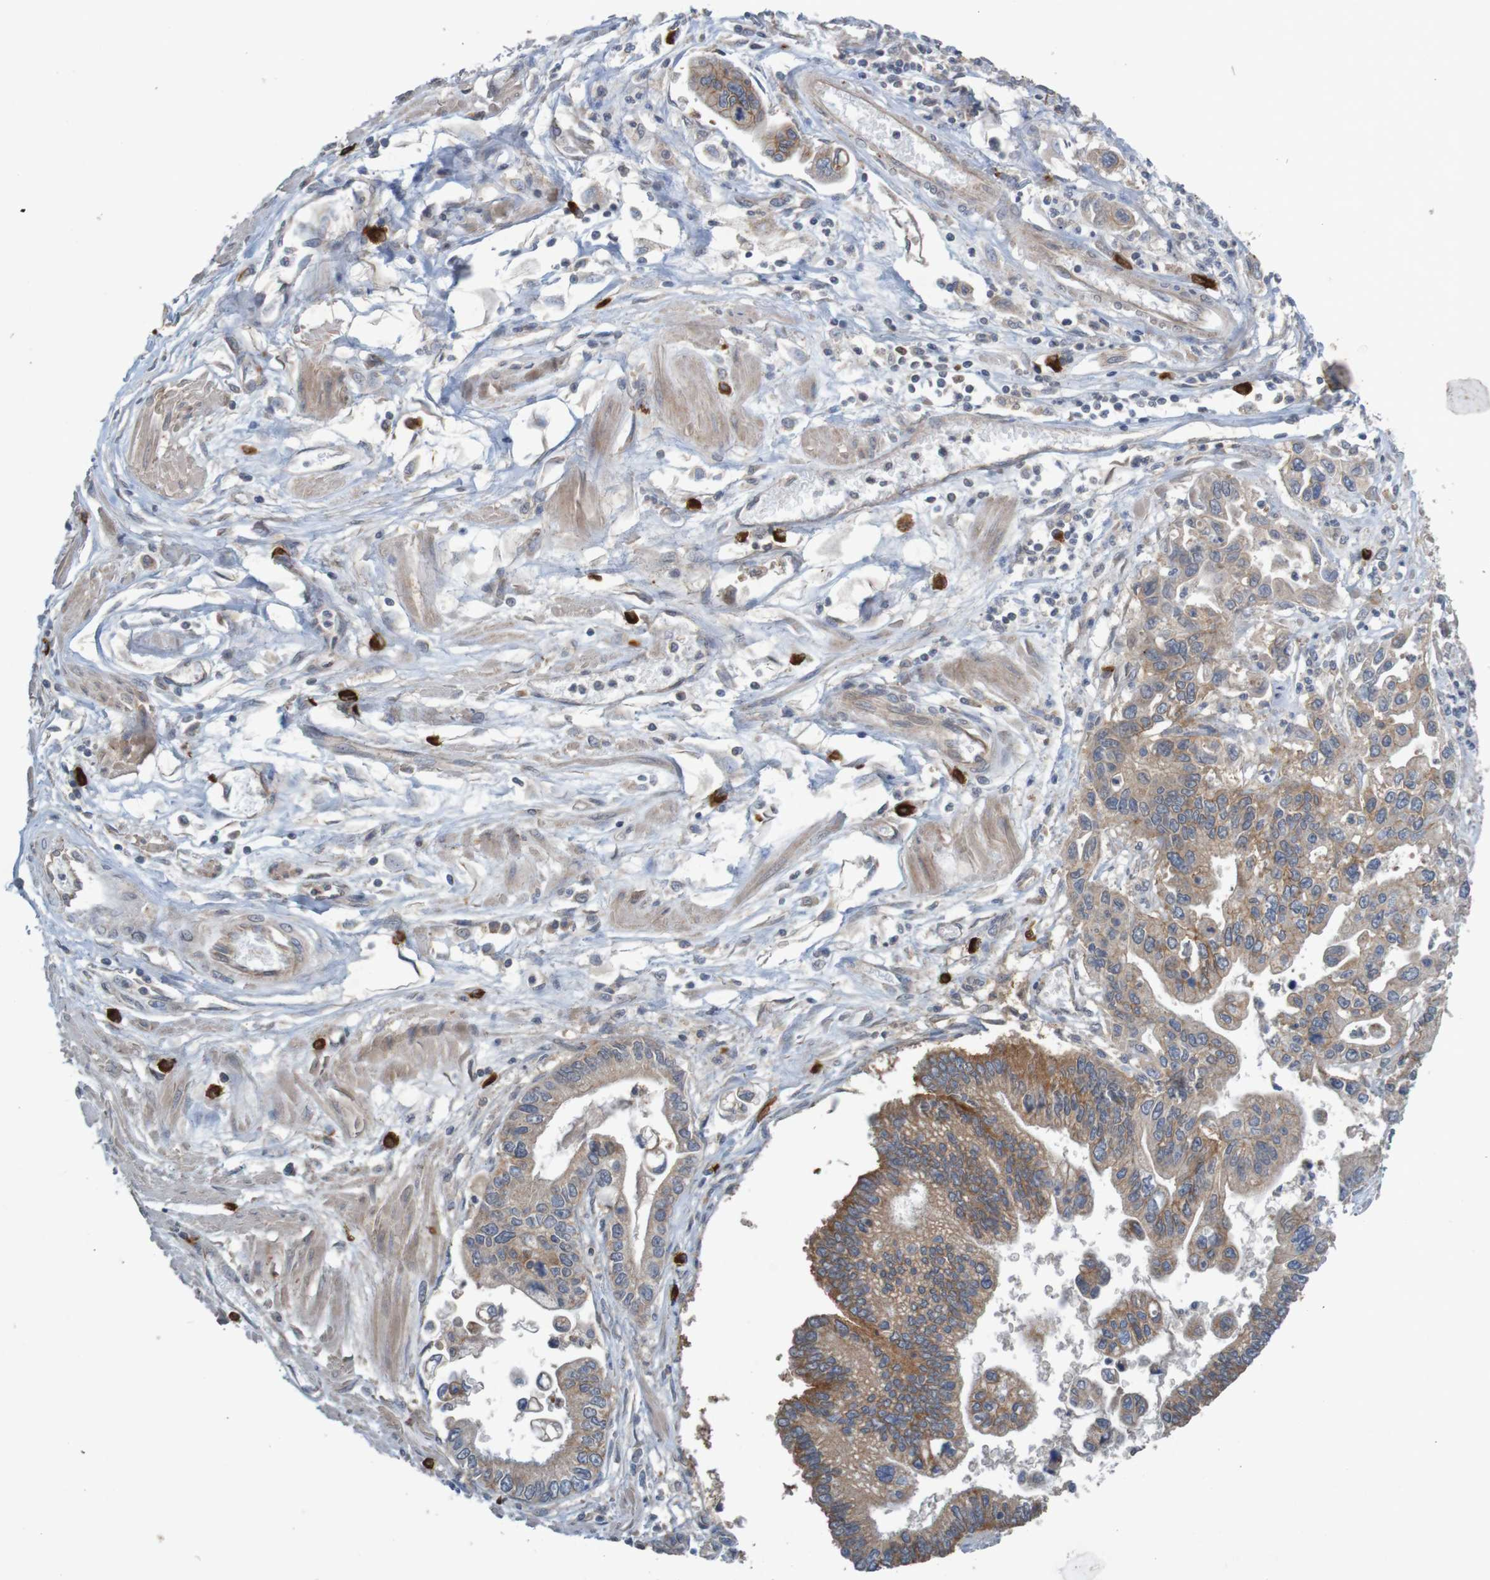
{"staining": {"intensity": "moderate", "quantity": ">75%", "location": "cytoplasmic/membranous"}, "tissue": "pancreatic cancer", "cell_type": "Tumor cells", "image_type": "cancer", "snomed": [{"axis": "morphology", "description": "Adenocarcinoma, NOS"}, {"axis": "topography", "description": "Pancreas"}], "caption": "Protein expression analysis of human pancreatic cancer (adenocarcinoma) reveals moderate cytoplasmic/membranous expression in about >75% of tumor cells. (brown staining indicates protein expression, while blue staining denotes nuclei).", "gene": "B3GAT2", "patient": {"sex": "male", "age": 56}}